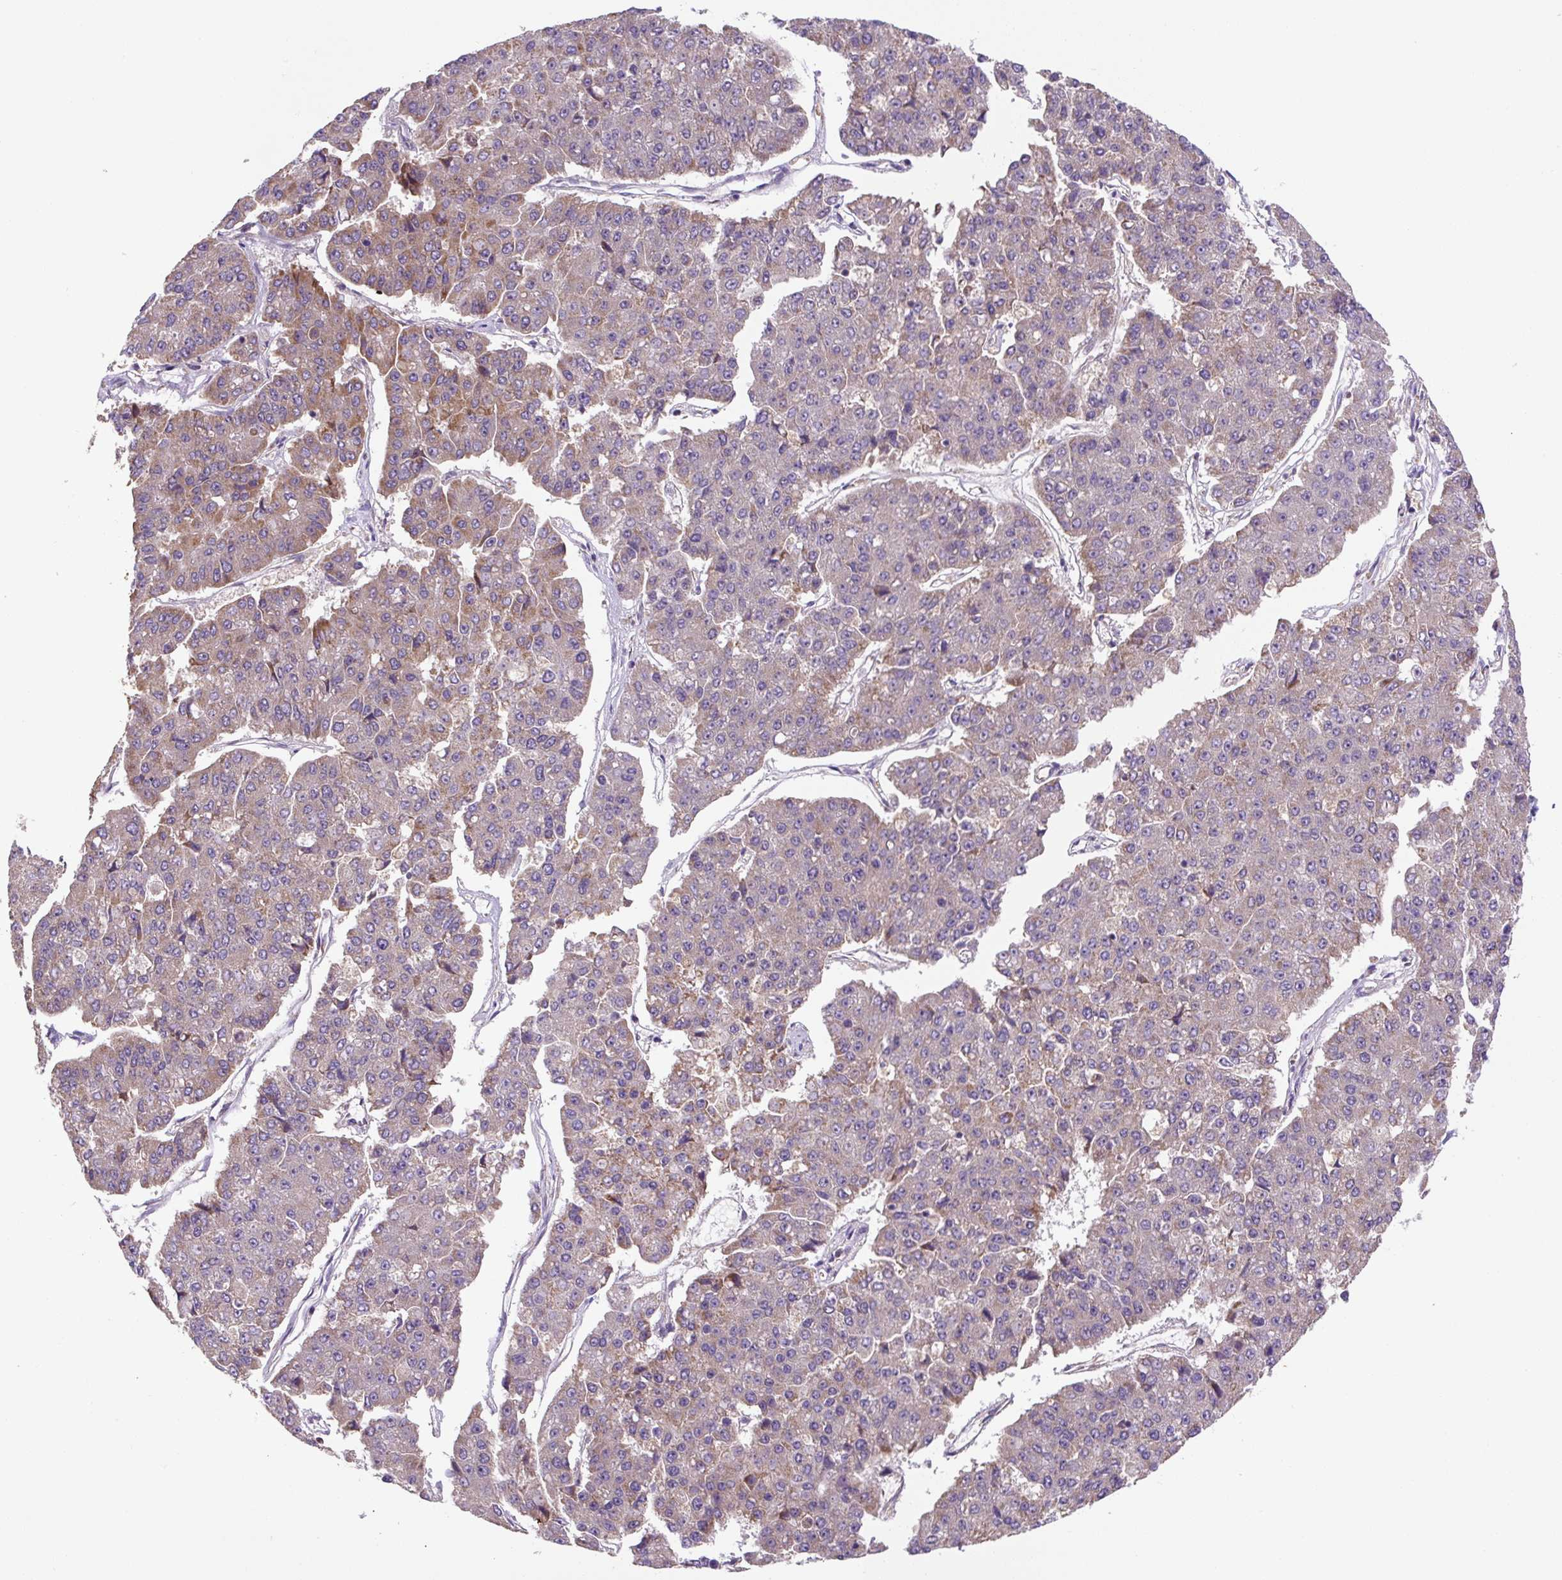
{"staining": {"intensity": "moderate", "quantity": "<25%", "location": "cytoplasmic/membranous"}, "tissue": "pancreatic cancer", "cell_type": "Tumor cells", "image_type": "cancer", "snomed": [{"axis": "morphology", "description": "Adenocarcinoma, NOS"}, {"axis": "topography", "description": "Pancreas"}], "caption": "The image displays immunohistochemical staining of pancreatic adenocarcinoma. There is moderate cytoplasmic/membranous staining is identified in about <25% of tumor cells. (DAB (3,3'-diaminobenzidine) IHC, brown staining for protein, blue staining for nuclei).", "gene": "MFSD9", "patient": {"sex": "male", "age": 50}}